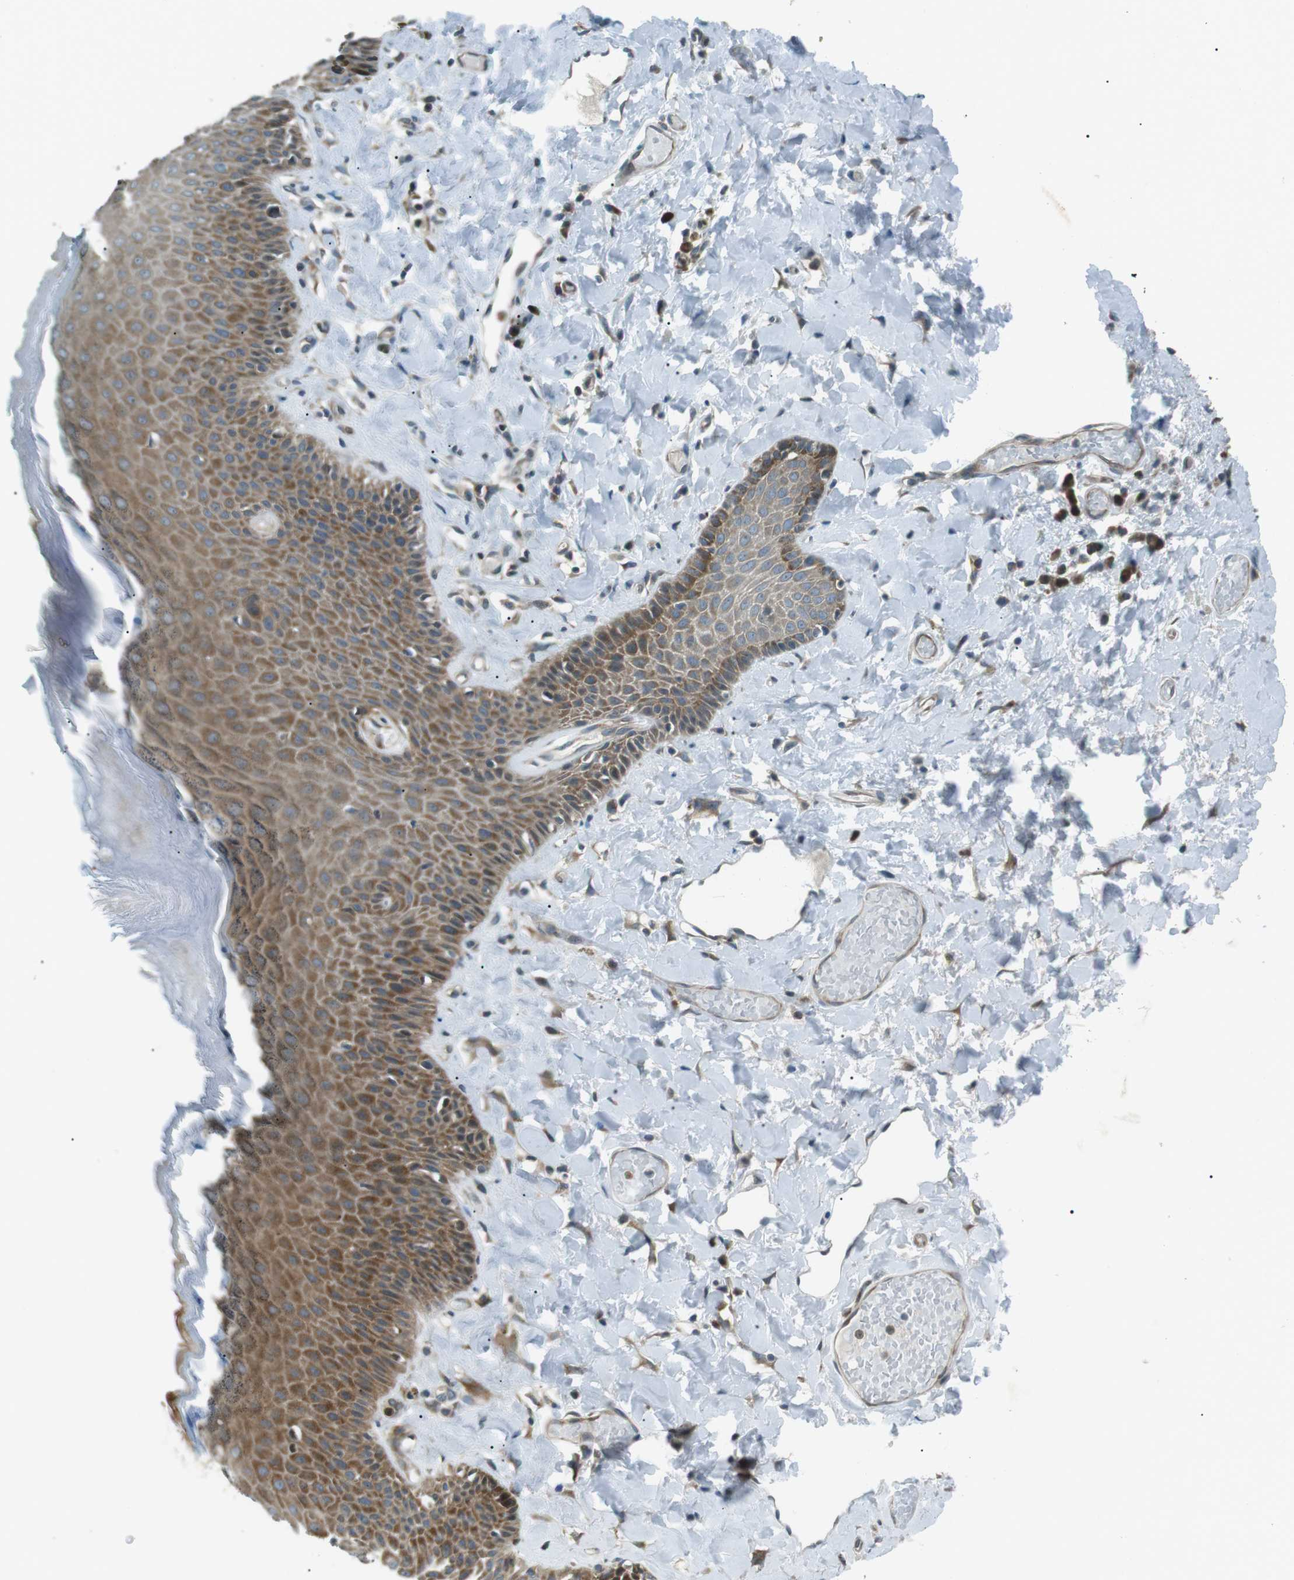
{"staining": {"intensity": "moderate", "quantity": ">75%", "location": "cytoplasmic/membranous"}, "tissue": "skin", "cell_type": "Epidermal cells", "image_type": "normal", "snomed": [{"axis": "morphology", "description": "Normal tissue, NOS"}, {"axis": "topography", "description": "Anal"}], "caption": "Skin stained for a protein exhibits moderate cytoplasmic/membranous positivity in epidermal cells. The protein of interest is shown in brown color, while the nuclei are stained blue.", "gene": "TMEM74", "patient": {"sex": "male", "age": 69}}